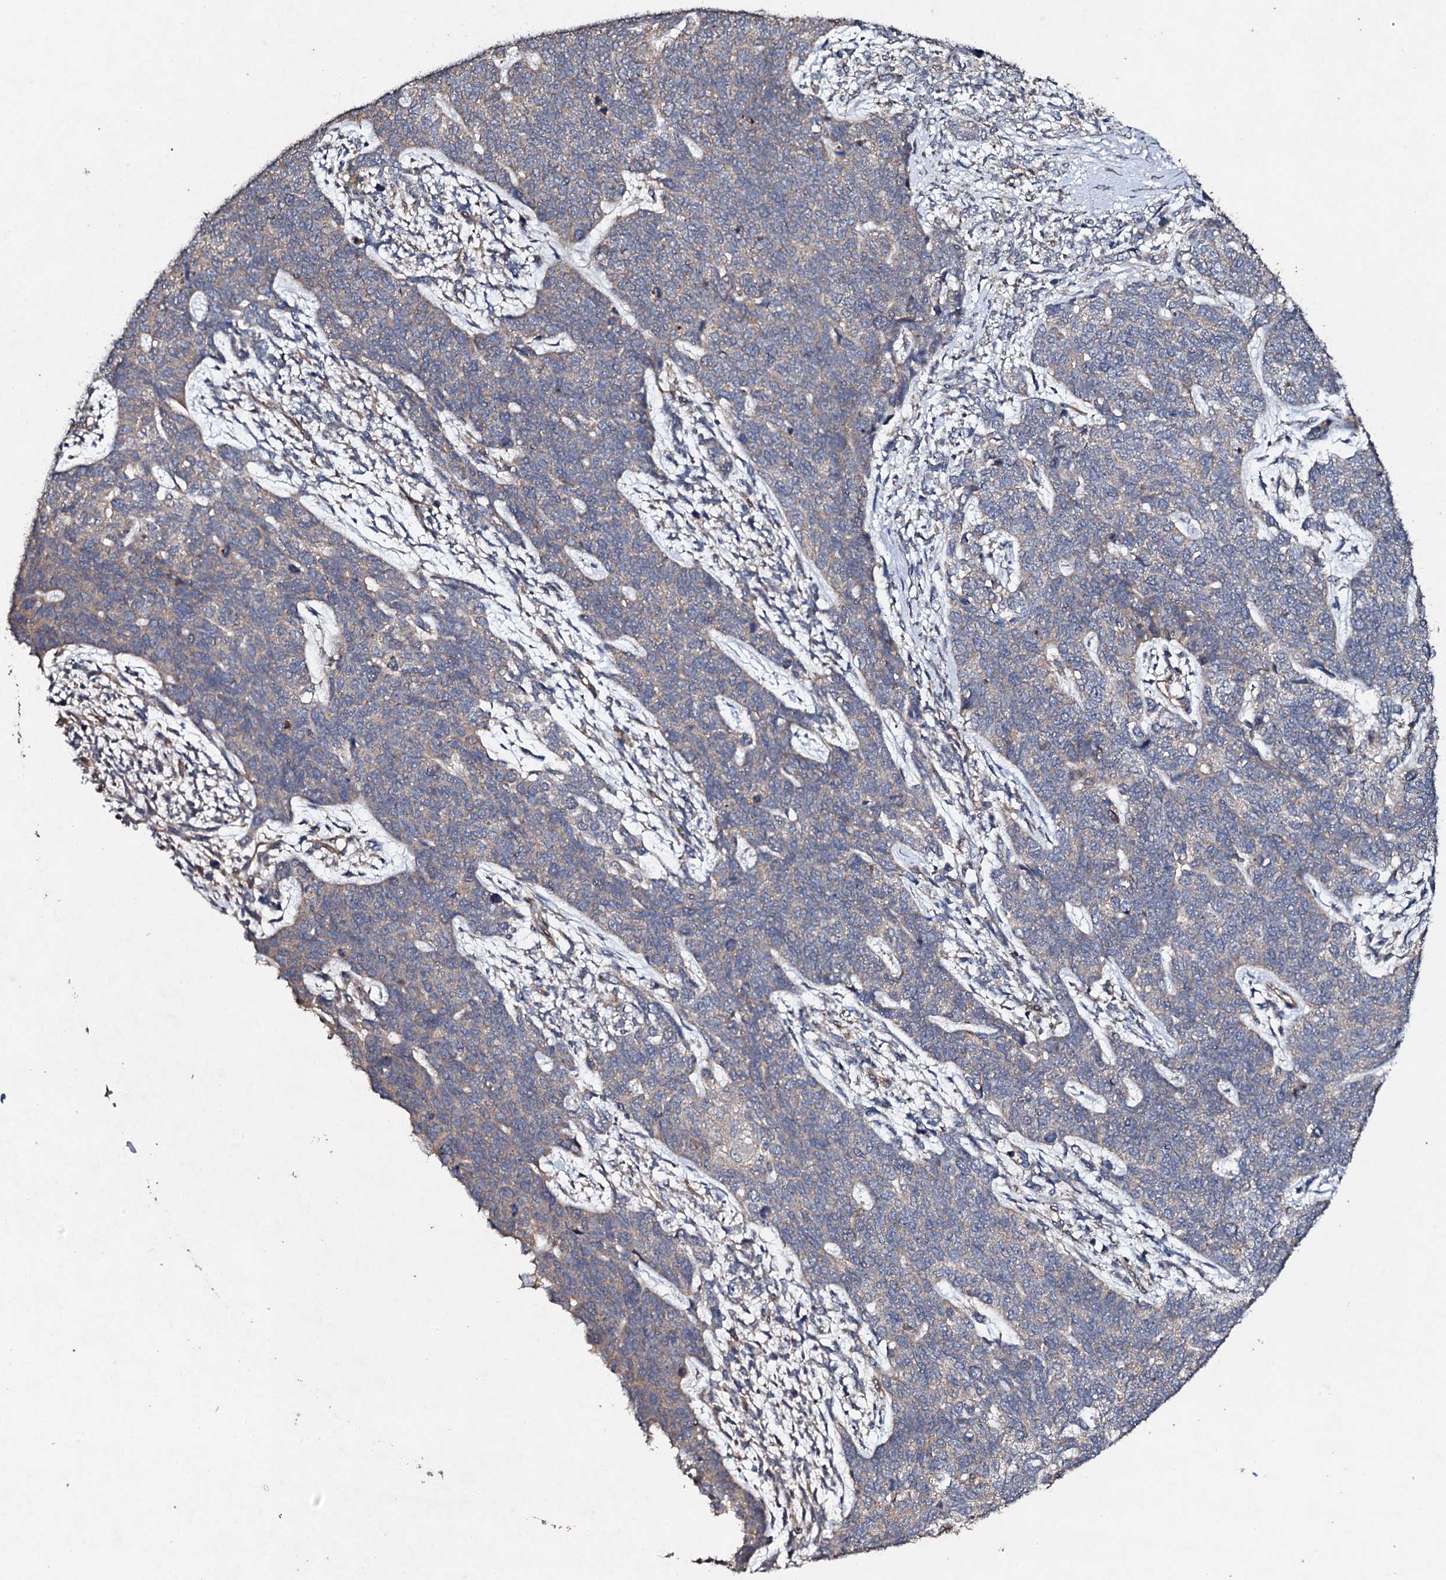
{"staining": {"intensity": "weak", "quantity": "<25%", "location": "cytoplasmic/membranous"}, "tissue": "cervical cancer", "cell_type": "Tumor cells", "image_type": "cancer", "snomed": [{"axis": "morphology", "description": "Squamous cell carcinoma, NOS"}, {"axis": "topography", "description": "Cervix"}], "caption": "Immunohistochemistry (IHC) of cervical cancer (squamous cell carcinoma) demonstrates no staining in tumor cells. (Immunohistochemistry, brightfield microscopy, high magnification).", "gene": "MOCOS", "patient": {"sex": "female", "age": 63}}